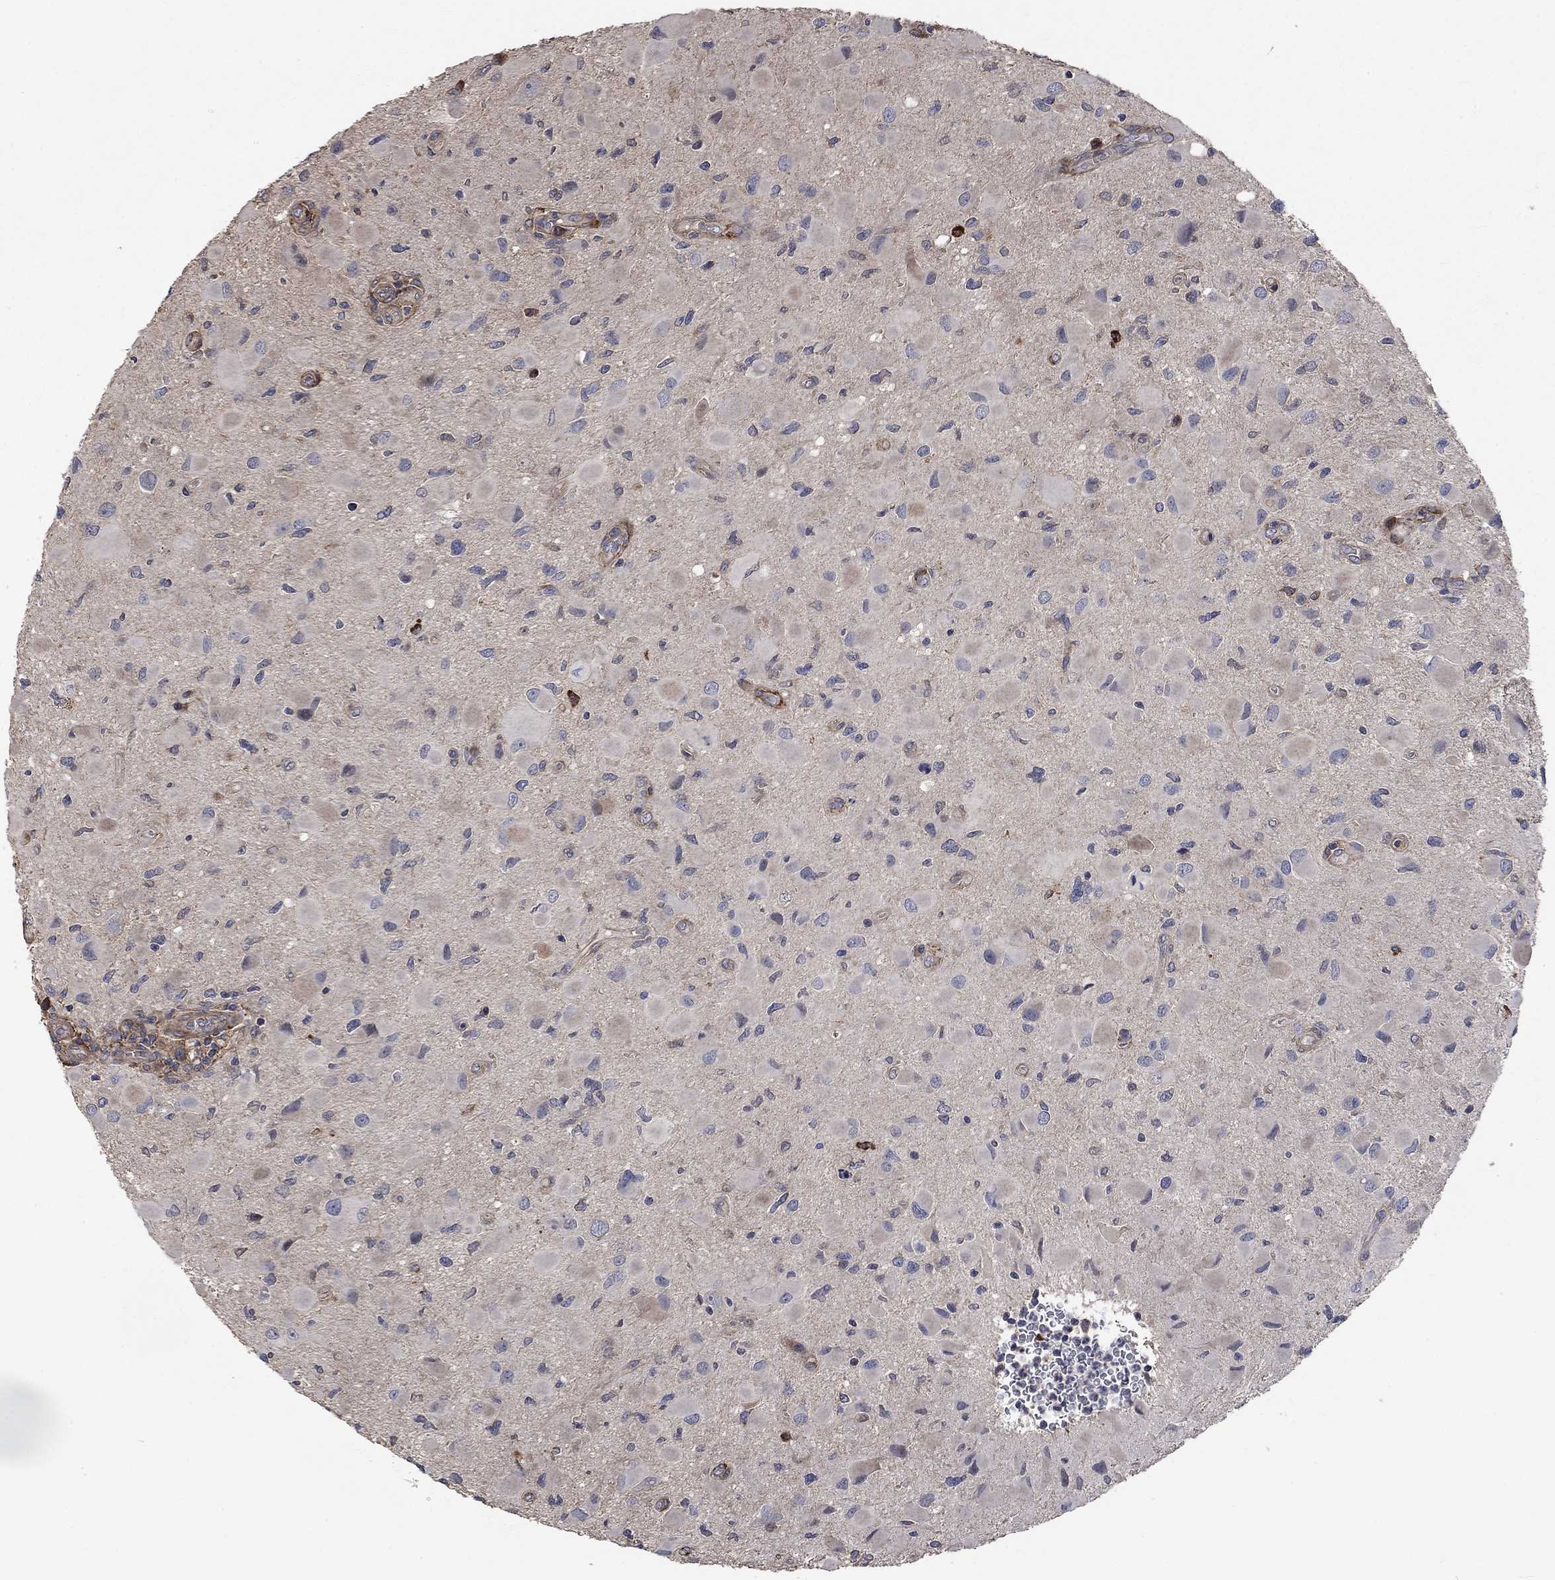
{"staining": {"intensity": "negative", "quantity": "none", "location": "none"}, "tissue": "glioma", "cell_type": "Tumor cells", "image_type": "cancer", "snomed": [{"axis": "morphology", "description": "Glioma, malignant, Low grade"}, {"axis": "topography", "description": "Brain"}], "caption": "Glioma stained for a protein using immunohistochemistry (IHC) demonstrates no expression tumor cells.", "gene": "VCAN", "patient": {"sex": "female", "age": 32}}